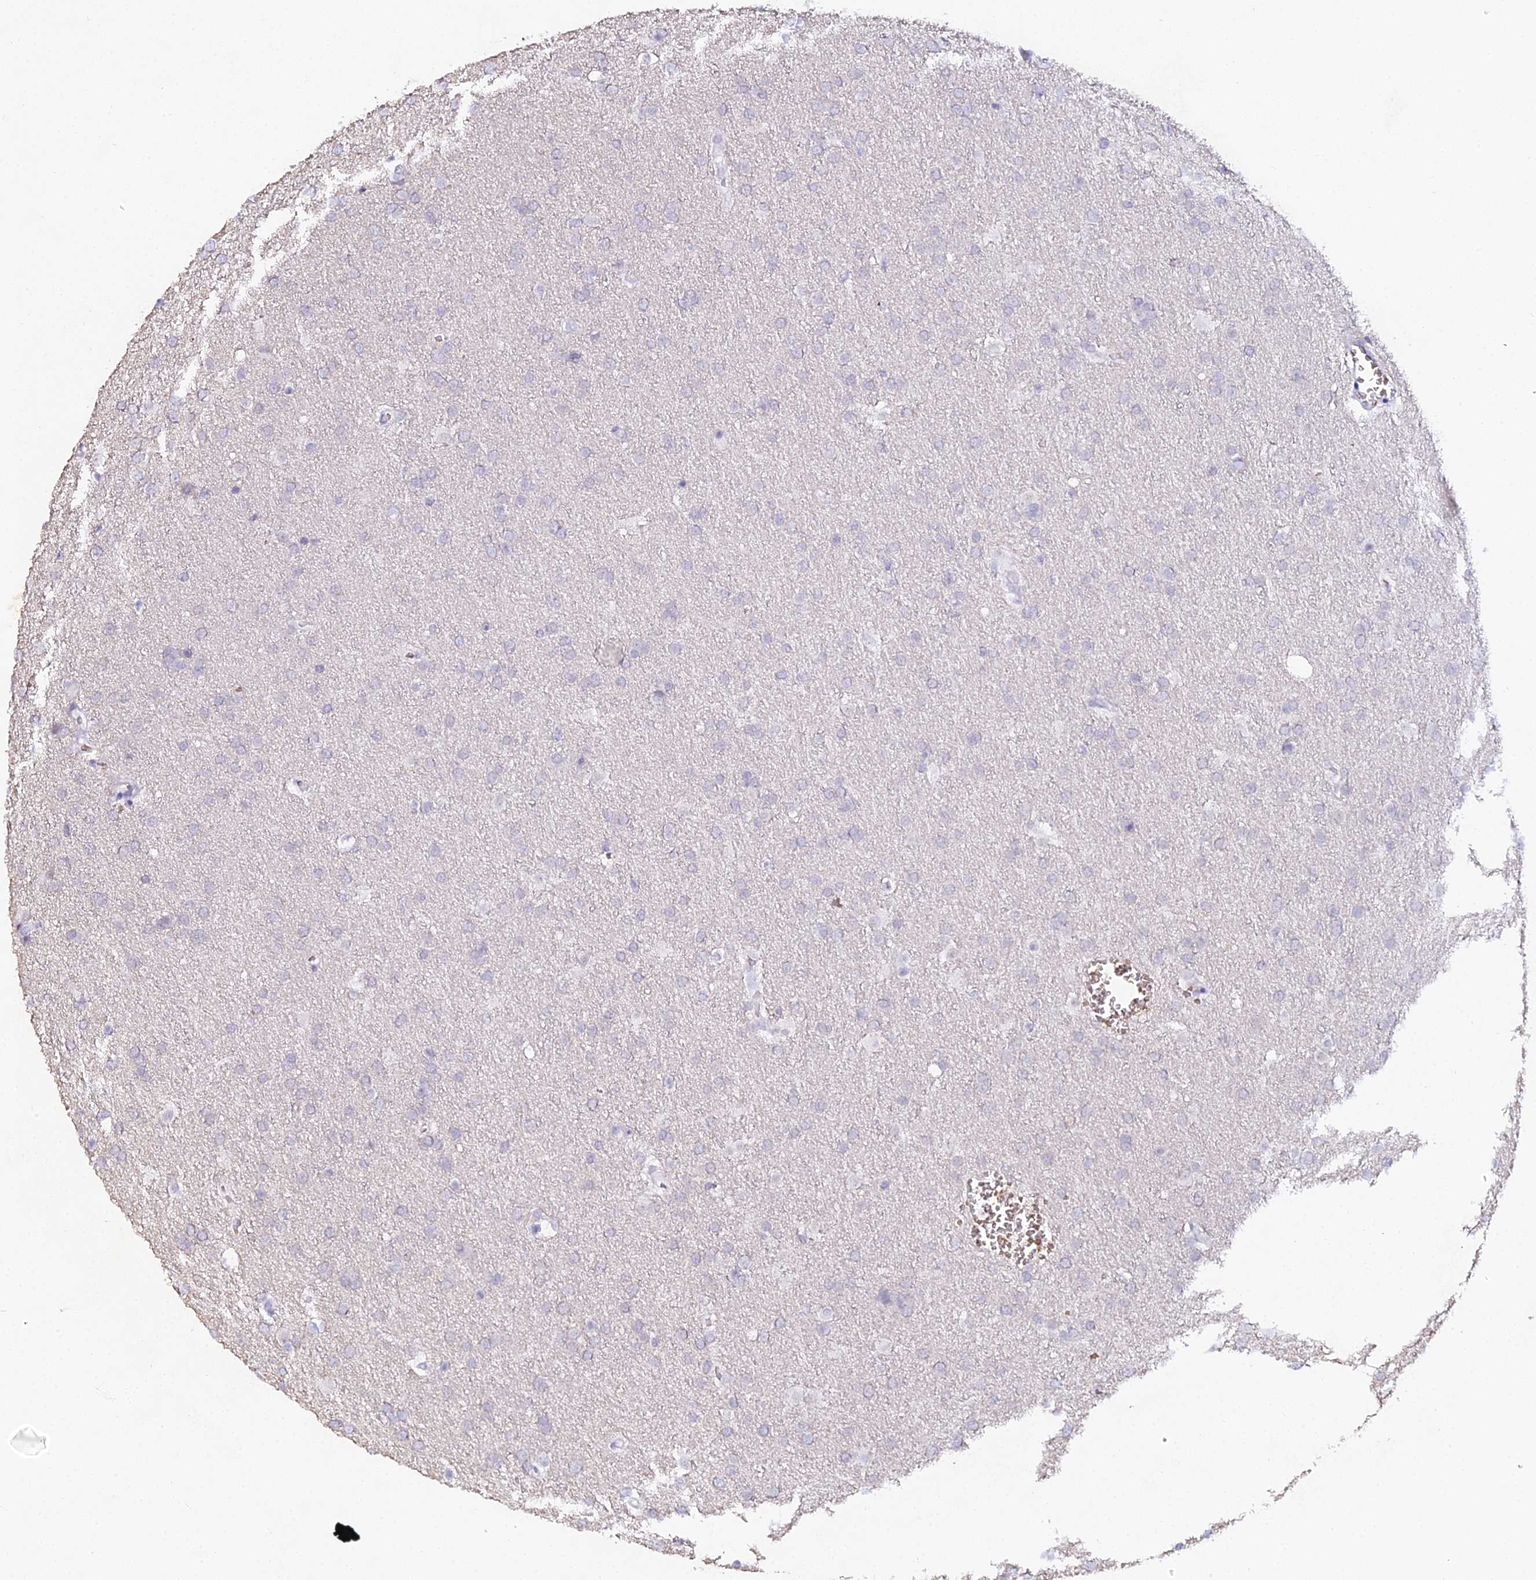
{"staining": {"intensity": "negative", "quantity": "none", "location": "none"}, "tissue": "glioma", "cell_type": "Tumor cells", "image_type": "cancer", "snomed": [{"axis": "morphology", "description": "Glioma, malignant, Low grade"}, {"axis": "topography", "description": "Brain"}], "caption": "The image shows no significant positivity in tumor cells of glioma.", "gene": "CFAP45", "patient": {"sex": "female", "age": 32}}